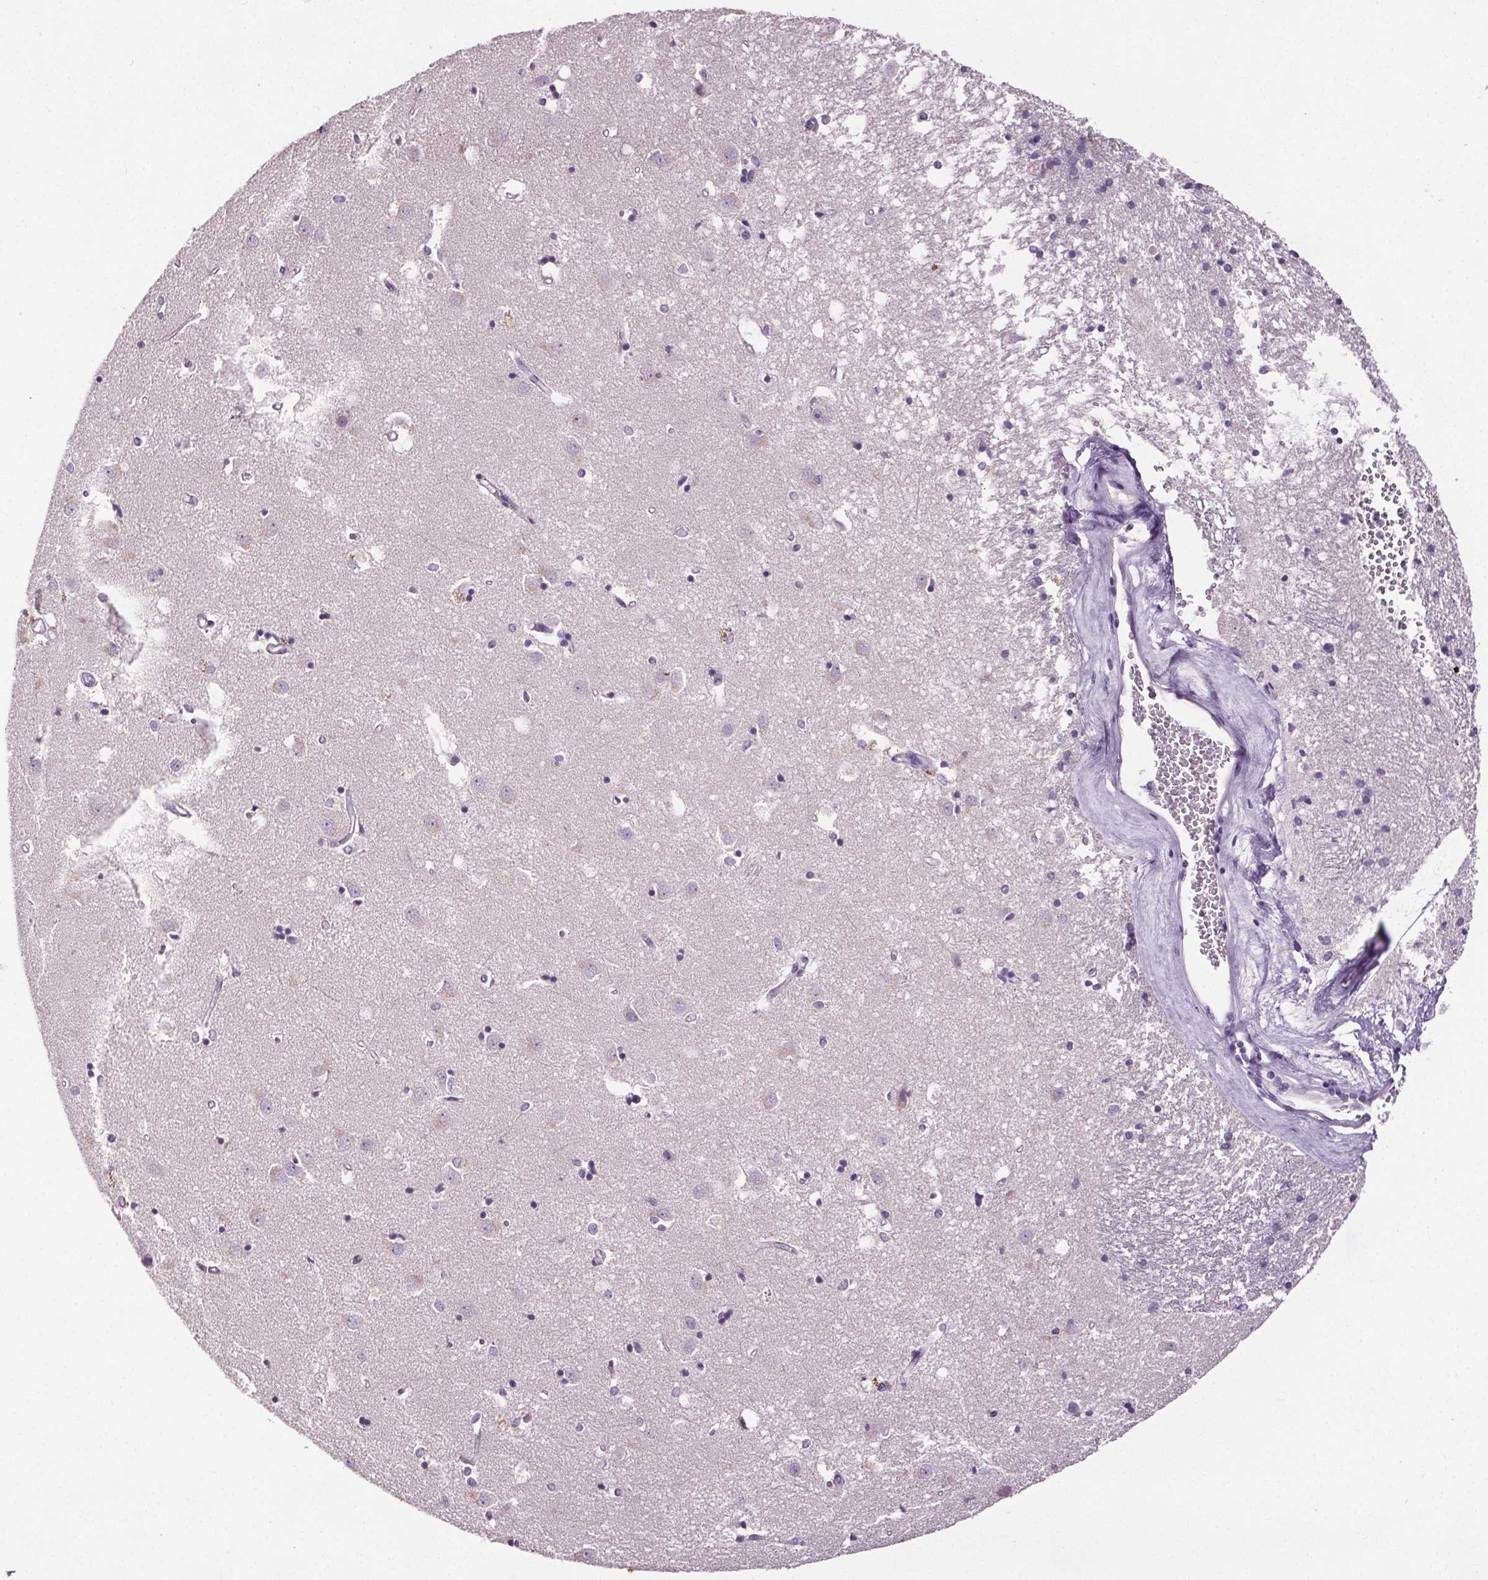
{"staining": {"intensity": "negative", "quantity": "none", "location": "none"}, "tissue": "caudate", "cell_type": "Glial cells", "image_type": "normal", "snomed": [{"axis": "morphology", "description": "Normal tissue, NOS"}, {"axis": "topography", "description": "Lateral ventricle wall"}], "caption": "The image demonstrates no staining of glial cells in normal caudate.", "gene": "GPIHBP1", "patient": {"sex": "male", "age": 54}}